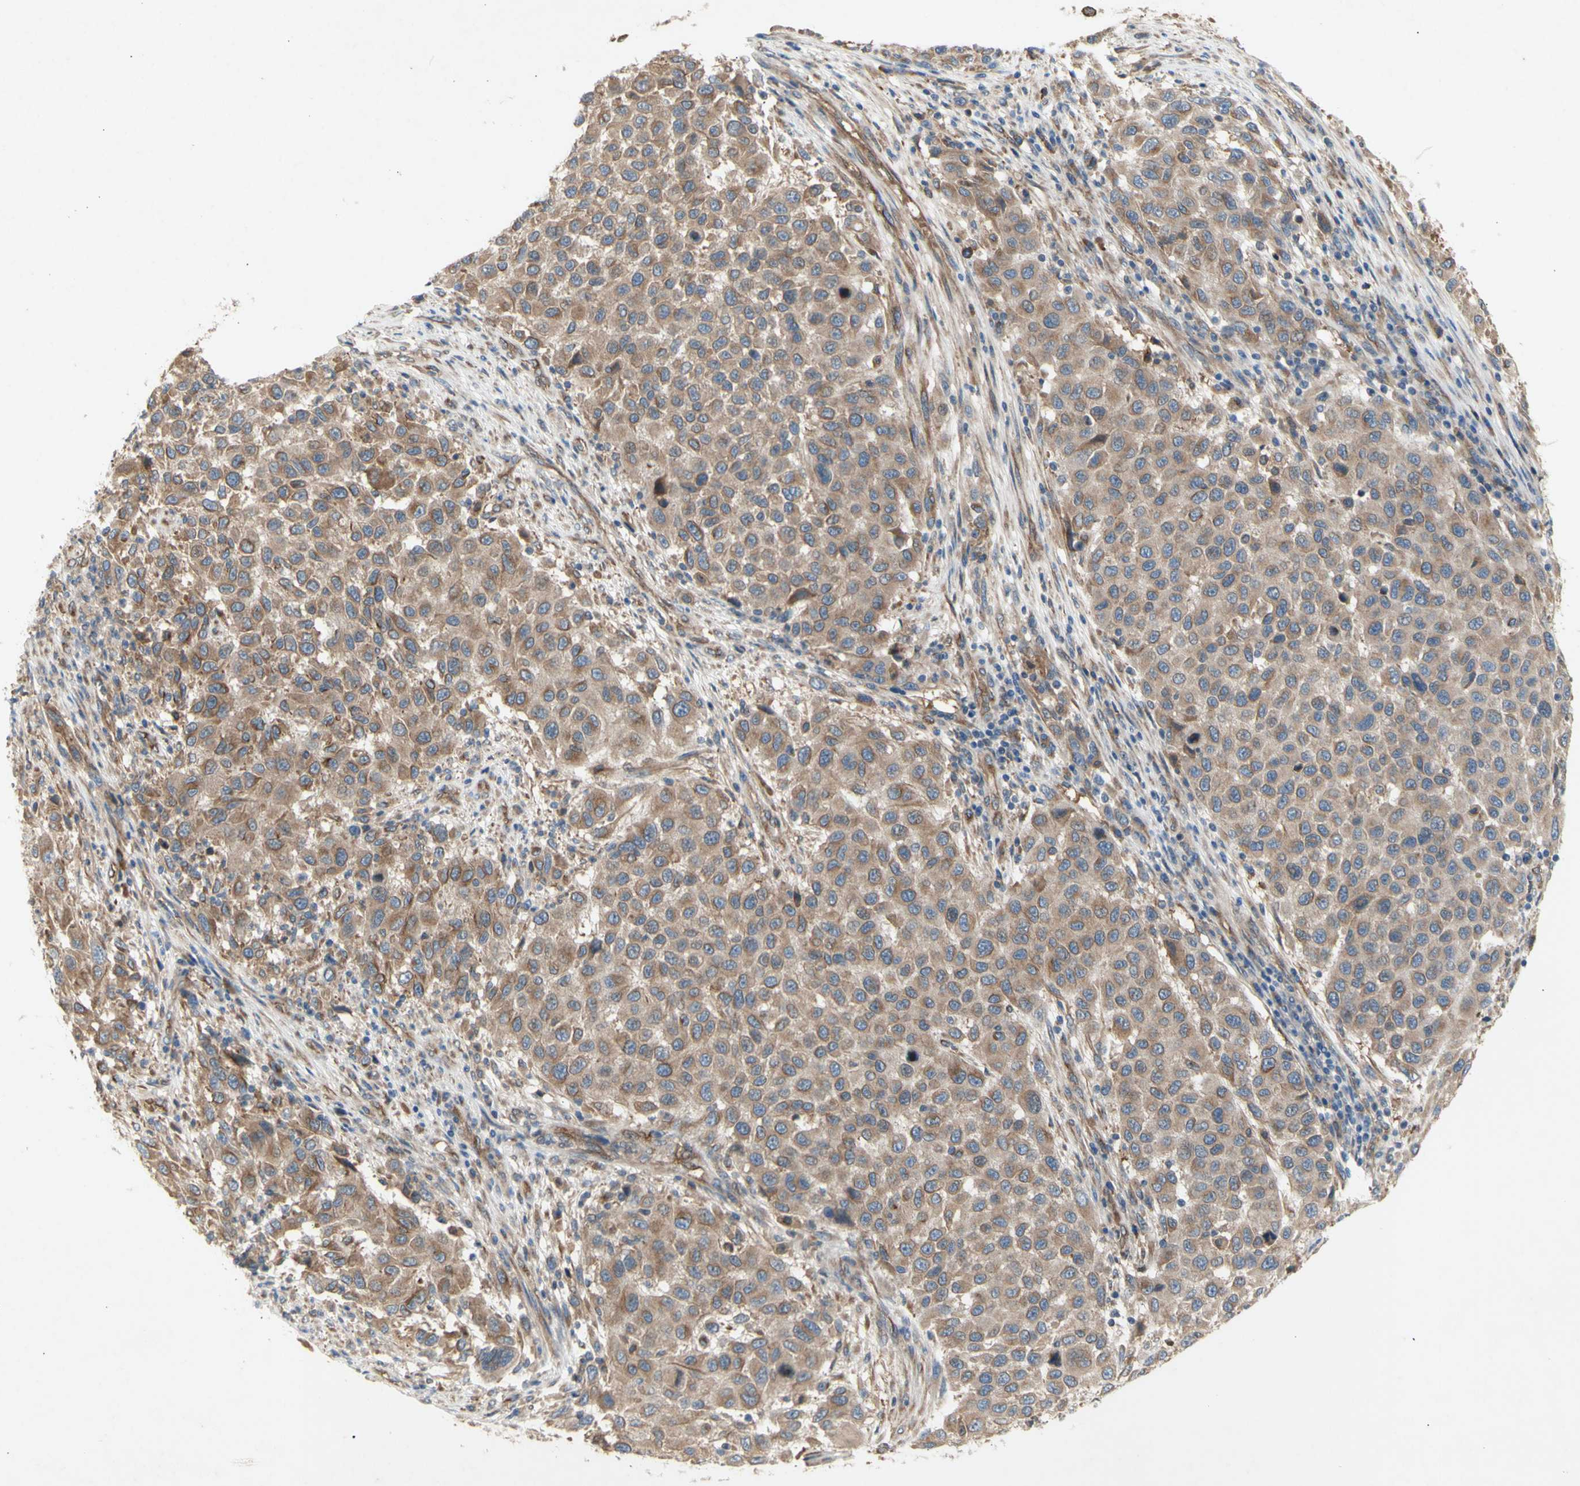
{"staining": {"intensity": "moderate", "quantity": ">75%", "location": "cytoplasmic/membranous"}, "tissue": "melanoma", "cell_type": "Tumor cells", "image_type": "cancer", "snomed": [{"axis": "morphology", "description": "Malignant melanoma, Metastatic site"}, {"axis": "topography", "description": "Lymph node"}], "caption": "The immunohistochemical stain labels moderate cytoplasmic/membranous staining in tumor cells of malignant melanoma (metastatic site) tissue. (Stains: DAB (3,3'-diaminobenzidine) in brown, nuclei in blue, Microscopy: brightfield microscopy at high magnification).", "gene": "KLC1", "patient": {"sex": "male", "age": 61}}